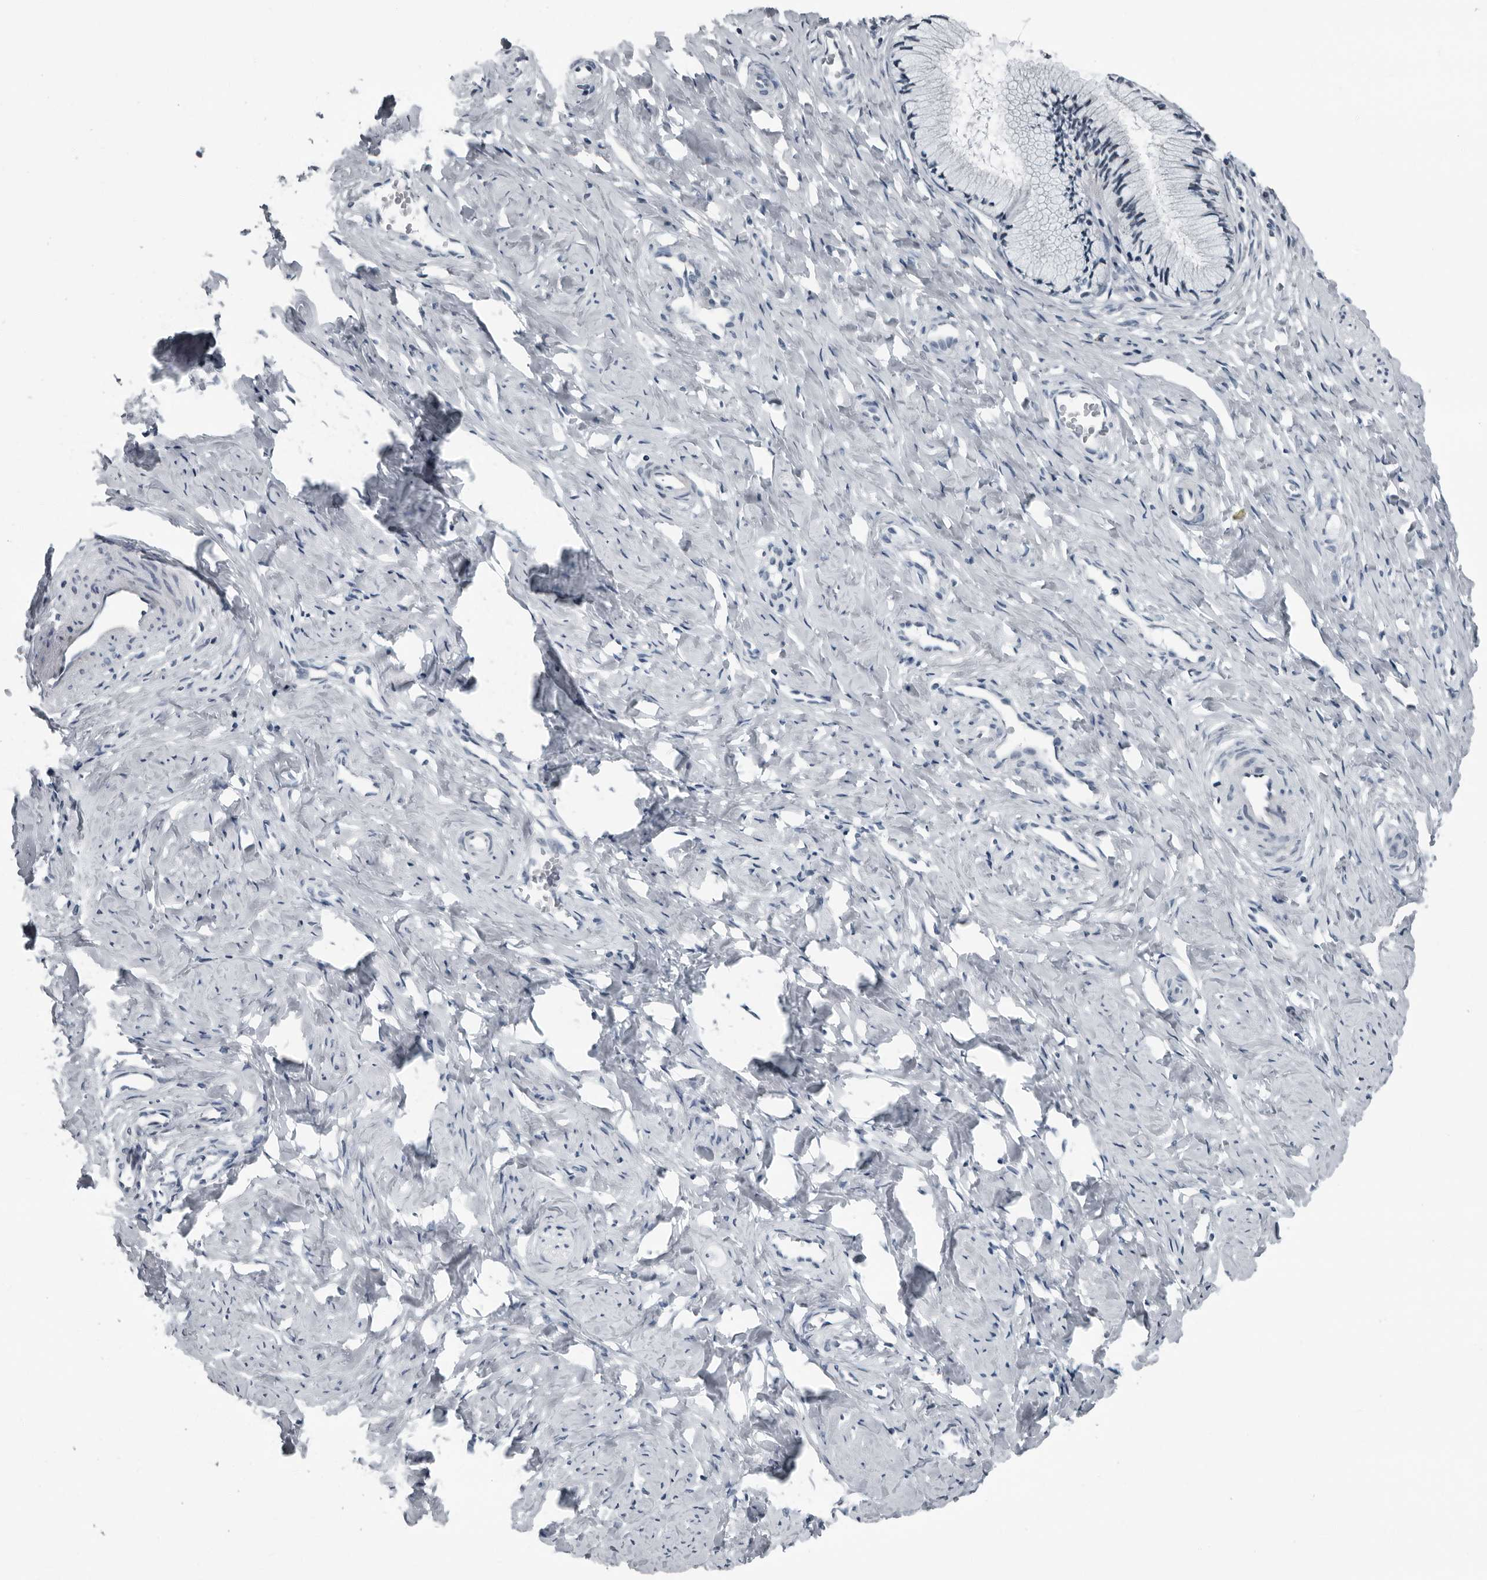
{"staining": {"intensity": "negative", "quantity": "none", "location": "none"}, "tissue": "cervix", "cell_type": "Glandular cells", "image_type": "normal", "snomed": [{"axis": "morphology", "description": "Normal tissue, NOS"}, {"axis": "topography", "description": "Cervix"}], "caption": "IHC photomicrograph of normal cervix stained for a protein (brown), which demonstrates no expression in glandular cells.", "gene": "PDCD11", "patient": {"sex": "female", "age": 27}}